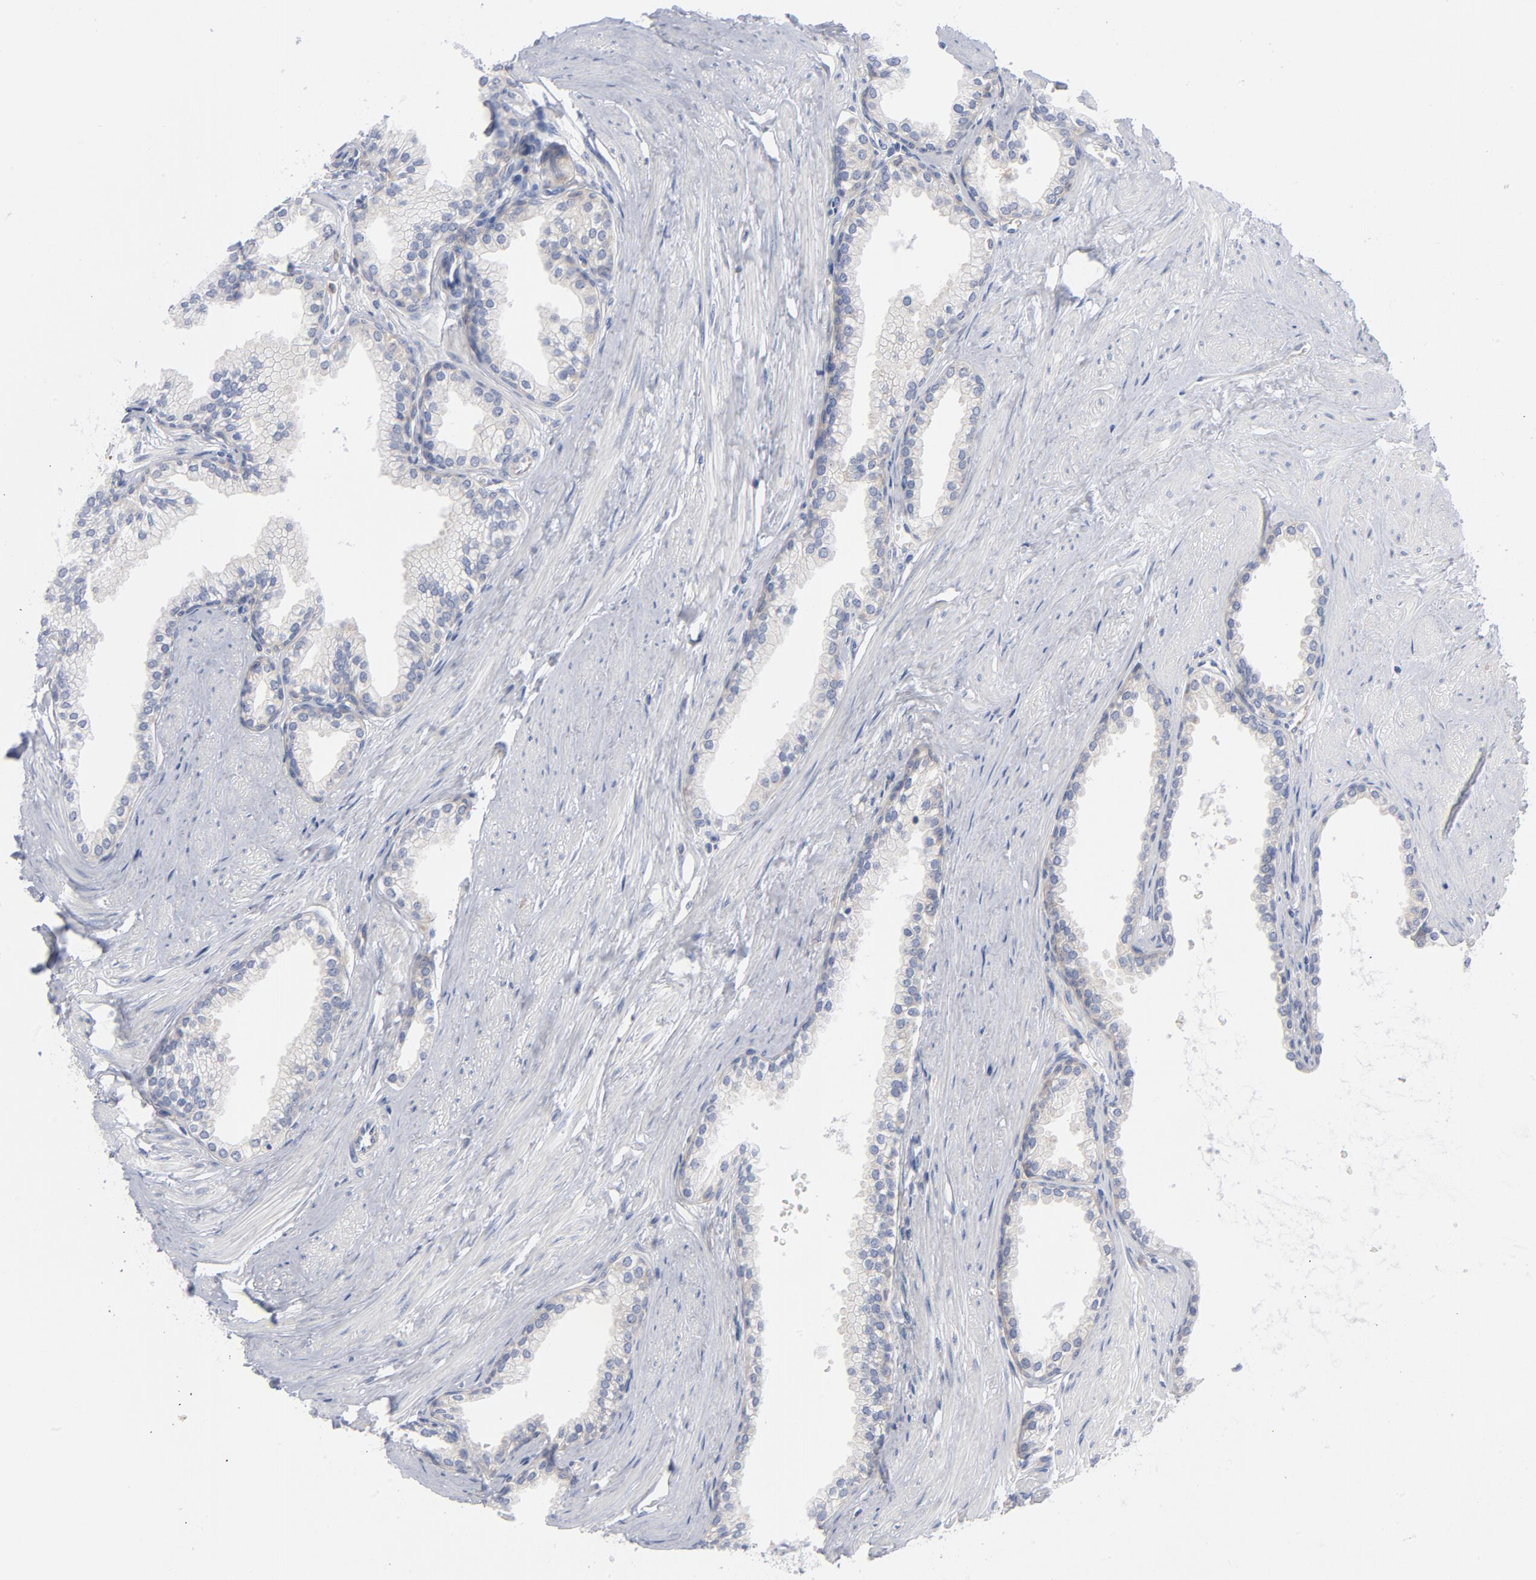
{"staining": {"intensity": "negative", "quantity": "none", "location": "none"}, "tissue": "prostate", "cell_type": "Glandular cells", "image_type": "normal", "snomed": [{"axis": "morphology", "description": "Normal tissue, NOS"}, {"axis": "topography", "description": "Prostate"}], "caption": "High power microscopy micrograph of an immunohistochemistry (IHC) photomicrograph of normal prostate, revealing no significant staining in glandular cells.", "gene": "CD86", "patient": {"sex": "male", "age": 64}}